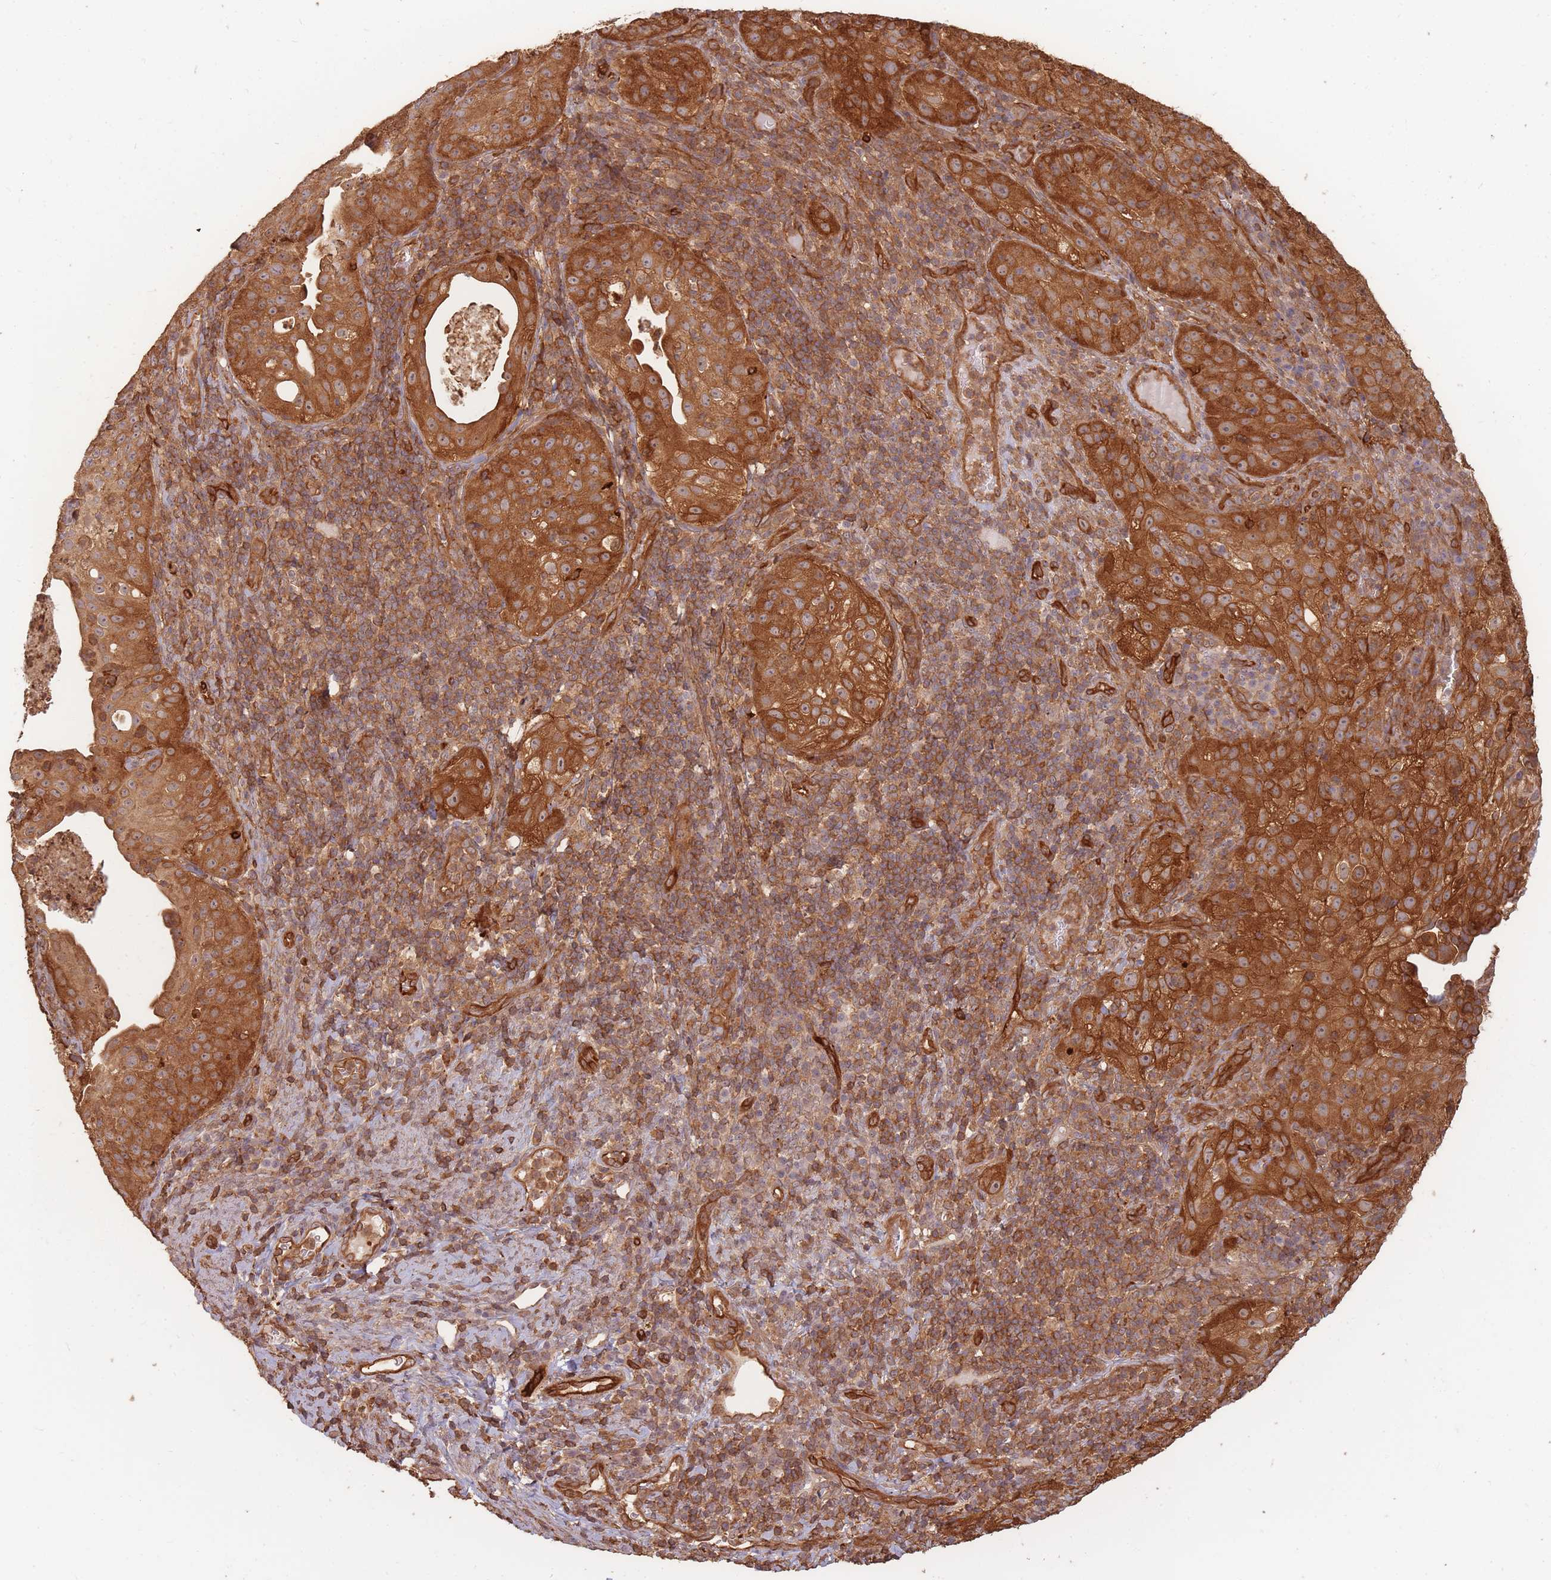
{"staining": {"intensity": "strong", "quantity": ">75%", "location": "cytoplasmic/membranous"}, "tissue": "cervical cancer", "cell_type": "Tumor cells", "image_type": "cancer", "snomed": [{"axis": "morphology", "description": "Squamous cell carcinoma, NOS"}, {"axis": "topography", "description": "Cervix"}], "caption": "Immunohistochemical staining of cervical squamous cell carcinoma demonstrates strong cytoplasmic/membranous protein expression in approximately >75% of tumor cells. (brown staining indicates protein expression, while blue staining denotes nuclei).", "gene": "PLS3", "patient": {"sex": "female", "age": 52}}